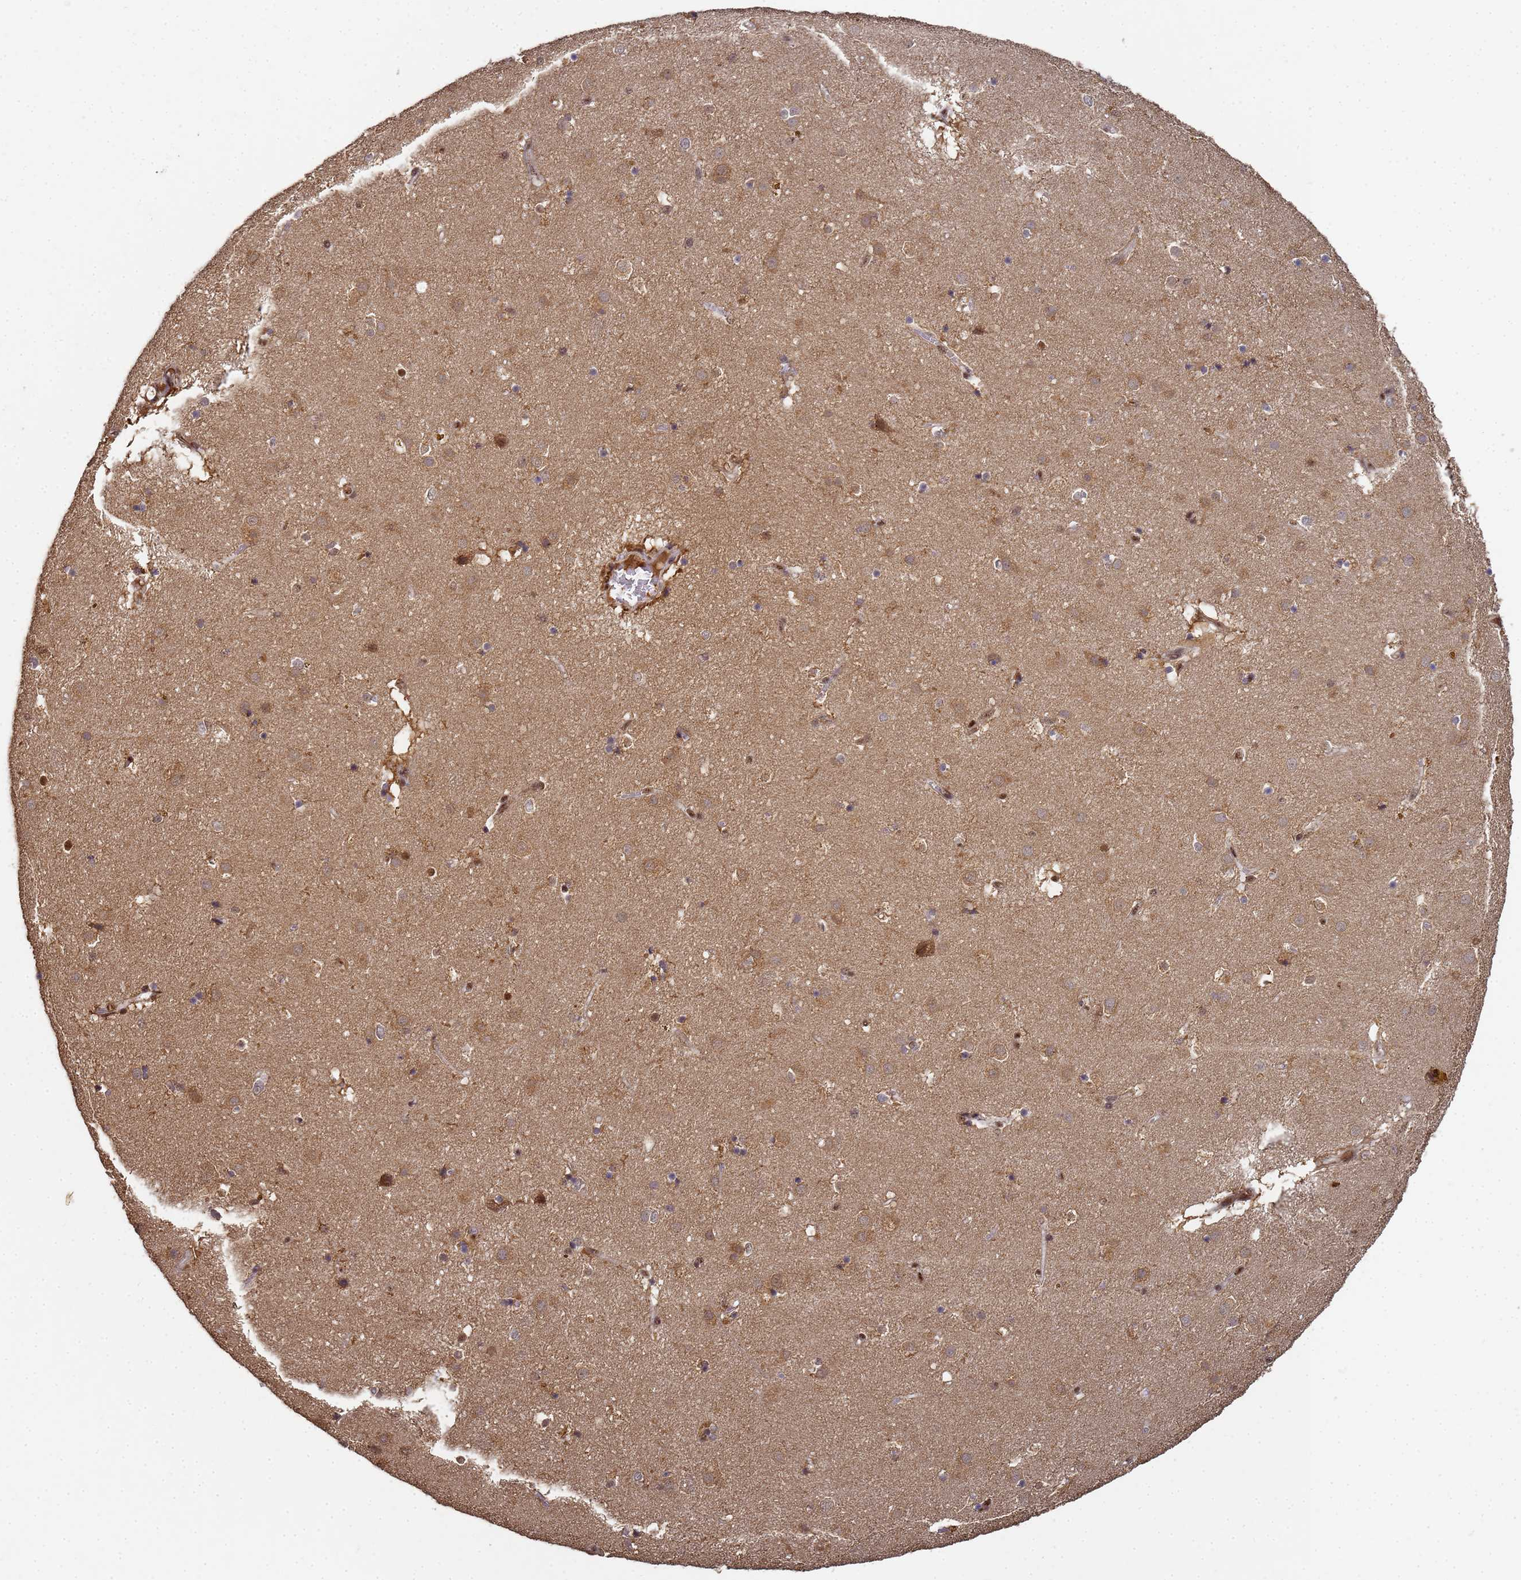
{"staining": {"intensity": "moderate", "quantity": "25%-75%", "location": "cytoplasmic/membranous"}, "tissue": "caudate", "cell_type": "Glial cells", "image_type": "normal", "snomed": [{"axis": "morphology", "description": "Normal tissue, NOS"}, {"axis": "topography", "description": "Lateral ventricle wall"}], "caption": "About 25%-75% of glial cells in unremarkable human caudate display moderate cytoplasmic/membranous protein staining as visualized by brown immunohistochemical staining.", "gene": "SECISBP2", "patient": {"sex": "male", "age": 70}}